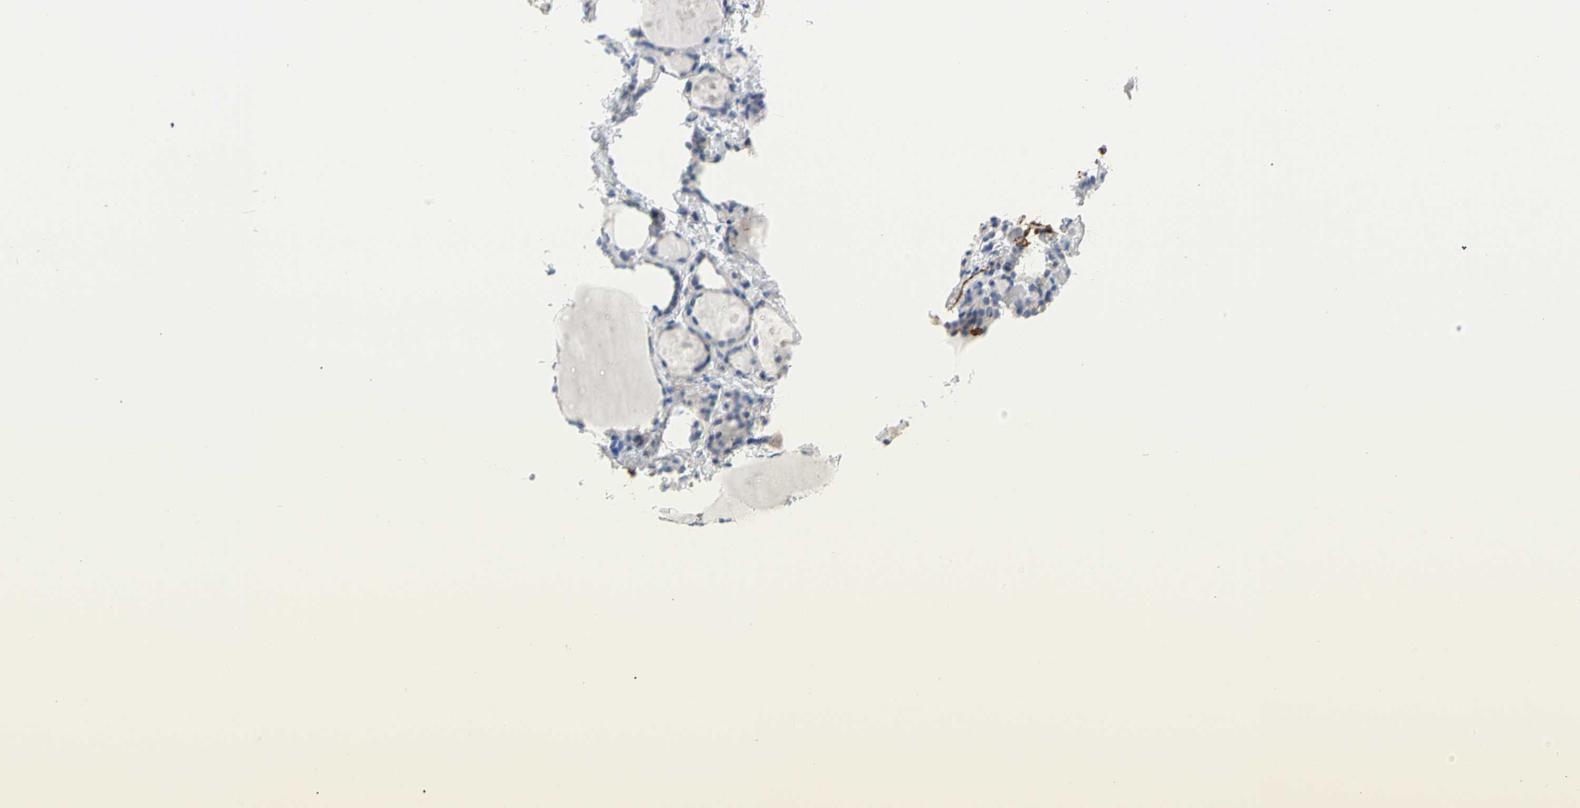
{"staining": {"intensity": "negative", "quantity": "none", "location": "none"}, "tissue": "thyroid gland", "cell_type": "Glandular cells", "image_type": "normal", "snomed": [{"axis": "morphology", "description": "Normal tissue, NOS"}, {"axis": "topography", "description": "Thyroid gland"}], "caption": "This is a photomicrograph of immunohistochemistry staining of normal thyroid gland, which shows no positivity in glandular cells.", "gene": "PDPN", "patient": {"sex": "female", "age": 75}}